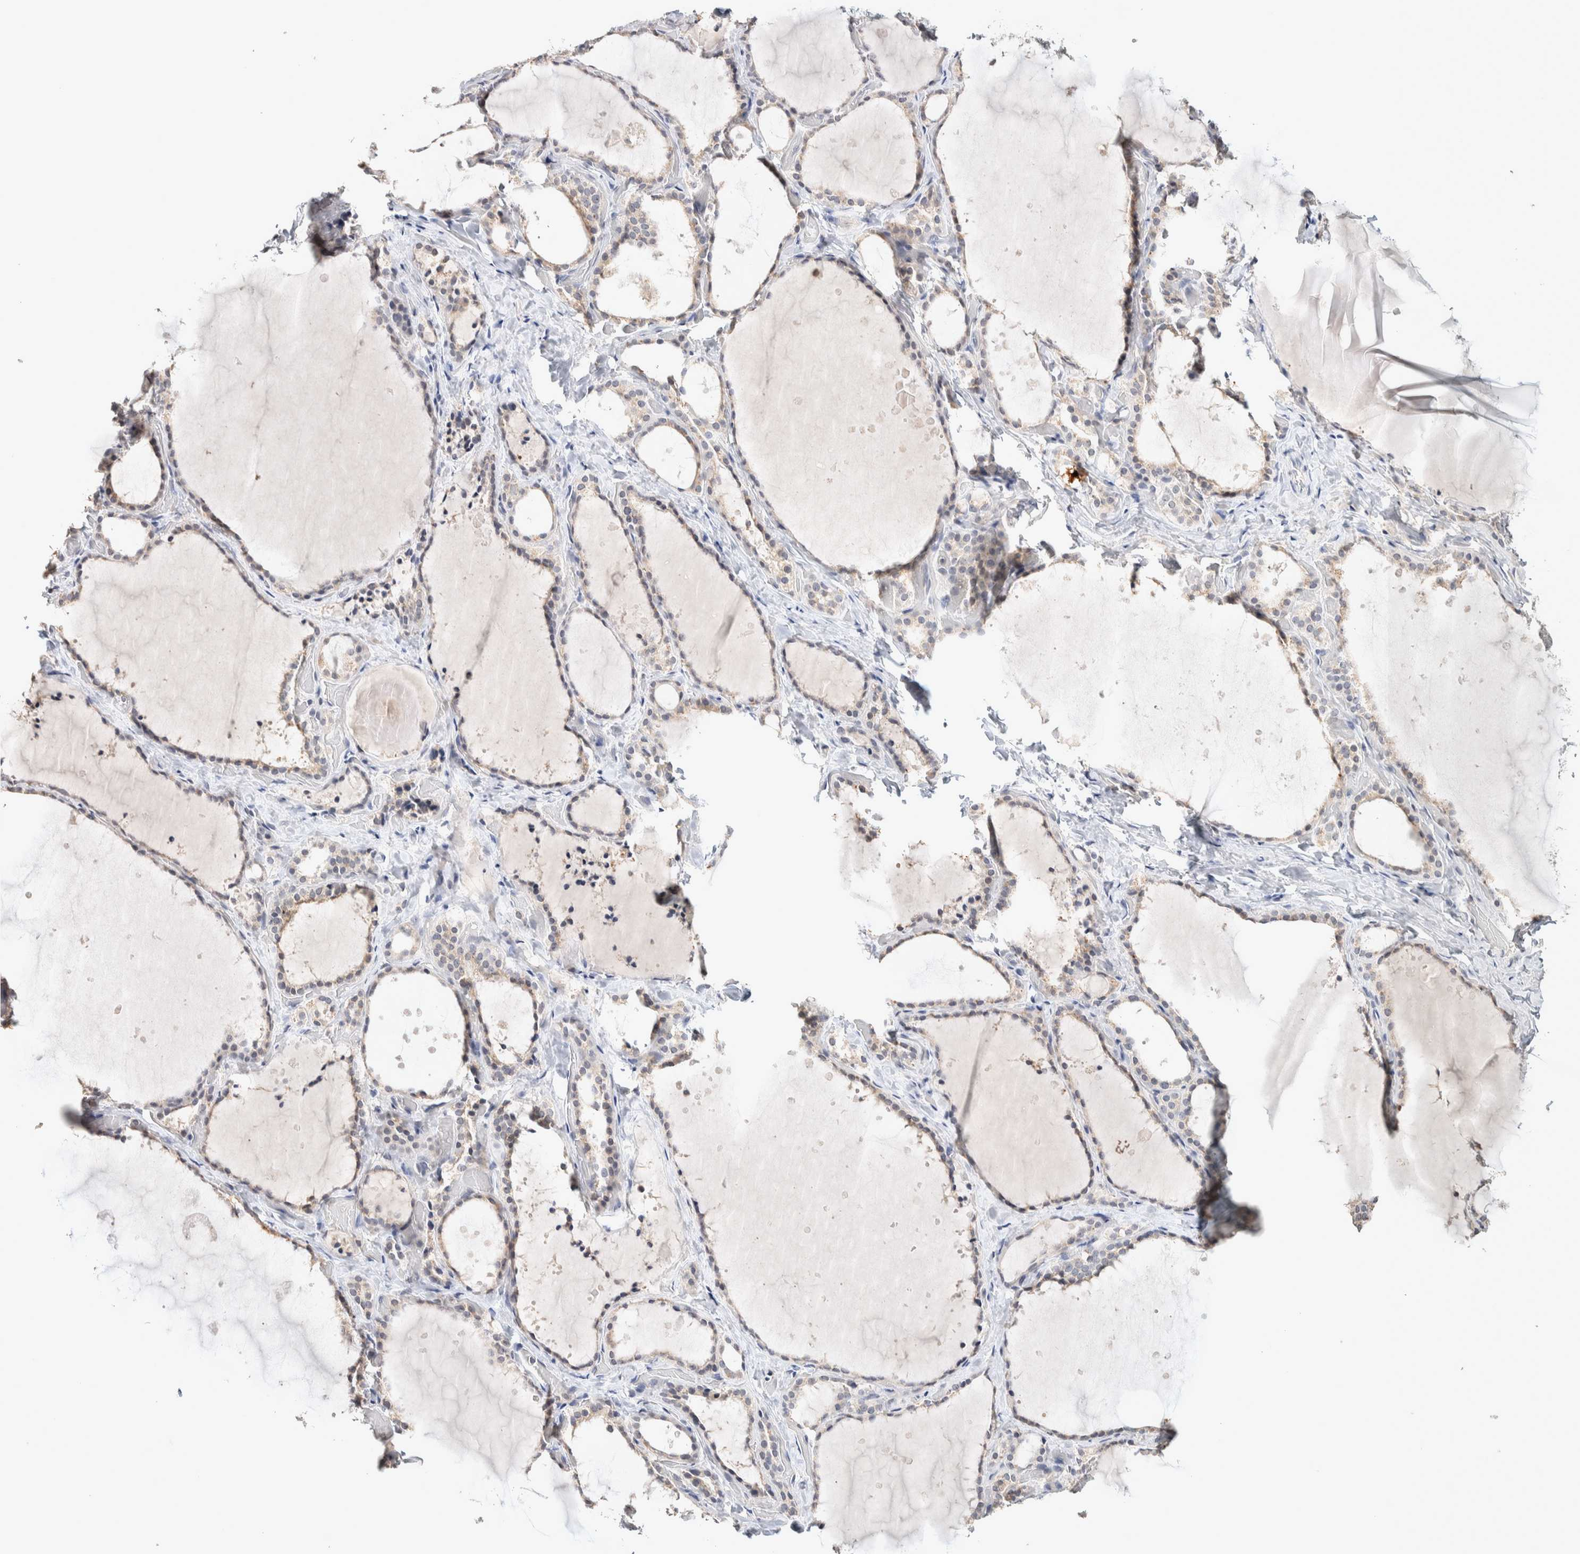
{"staining": {"intensity": "weak", "quantity": "25%-75%", "location": "cytoplasmic/membranous"}, "tissue": "thyroid gland", "cell_type": "Glandular cells", "image_type": "normal", "snomed": [{"axis": "morphology", "description": "Normal tissue, NOS"}, {"axis": "topography", "description": "Thyroid gland"}], "caption": "IHC histopathology image of benign thyroid gland: thyroid gland stained using immunohistochemistry shows low levels of weak protein expression localized specifically in the cytoplasmic/membranous of glandular cells, appearing as a cytoplasmic/membranous brown color.", "gene": "CRAT", "patient": {"sex": "female", "age": 44}}